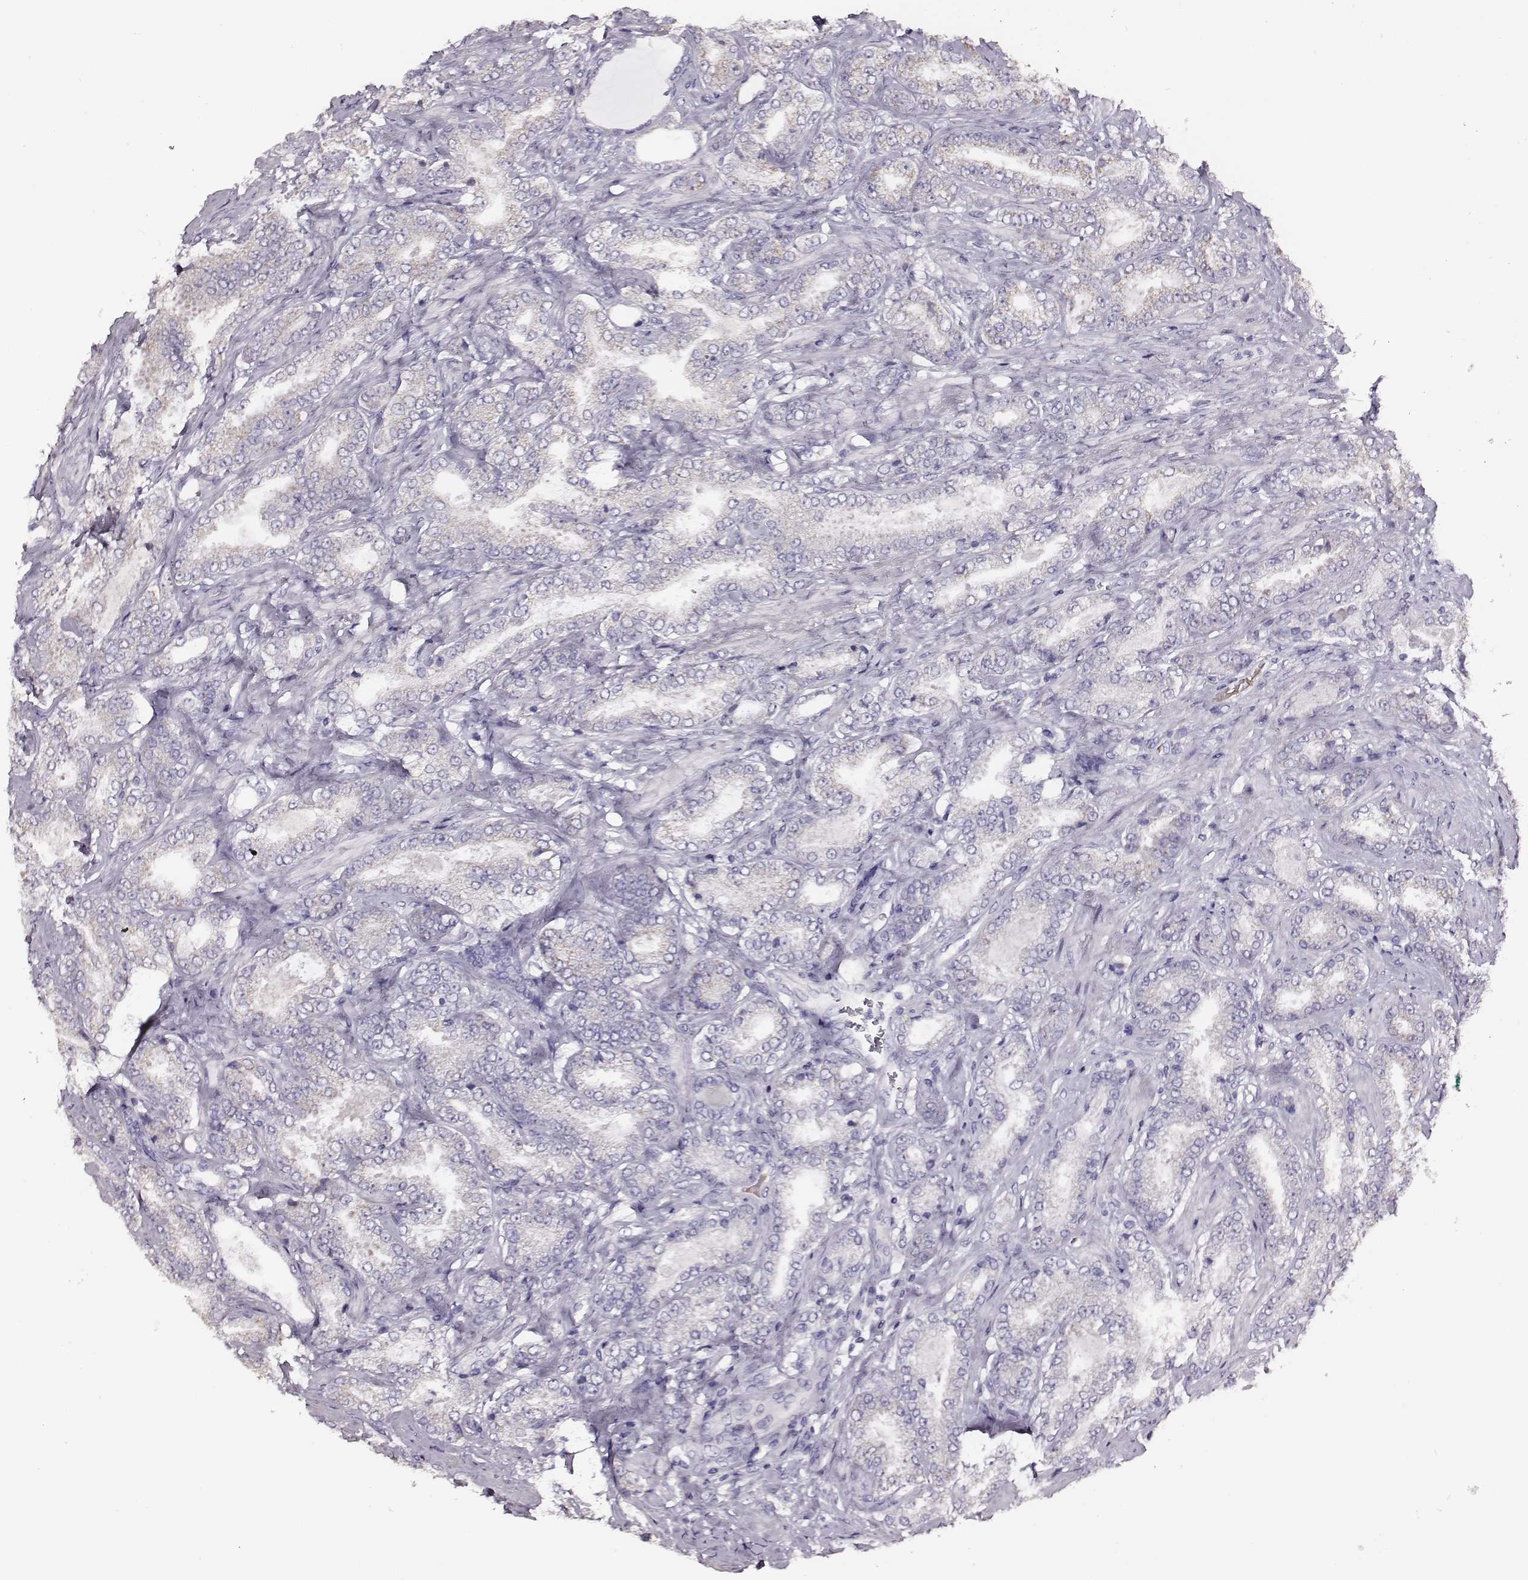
{"staining": {"intensity": "negative", "quantity": "none", "location": "none"}, "tissue": "prostate cancer", "cell_type": "Tumor cells", "image_type": "cancer", "snomed": [{"axis": "morphology", "description": "Adenocarcinoma, NOS"}, {"axis": "topography", "description": "Prostate"}], "caption": "The immunohistochemistry image has no significant staining in tumor cells of prostate cancer tissue.", "gene": "AADAT", "patient": {"sex": "male", "age": 64}}